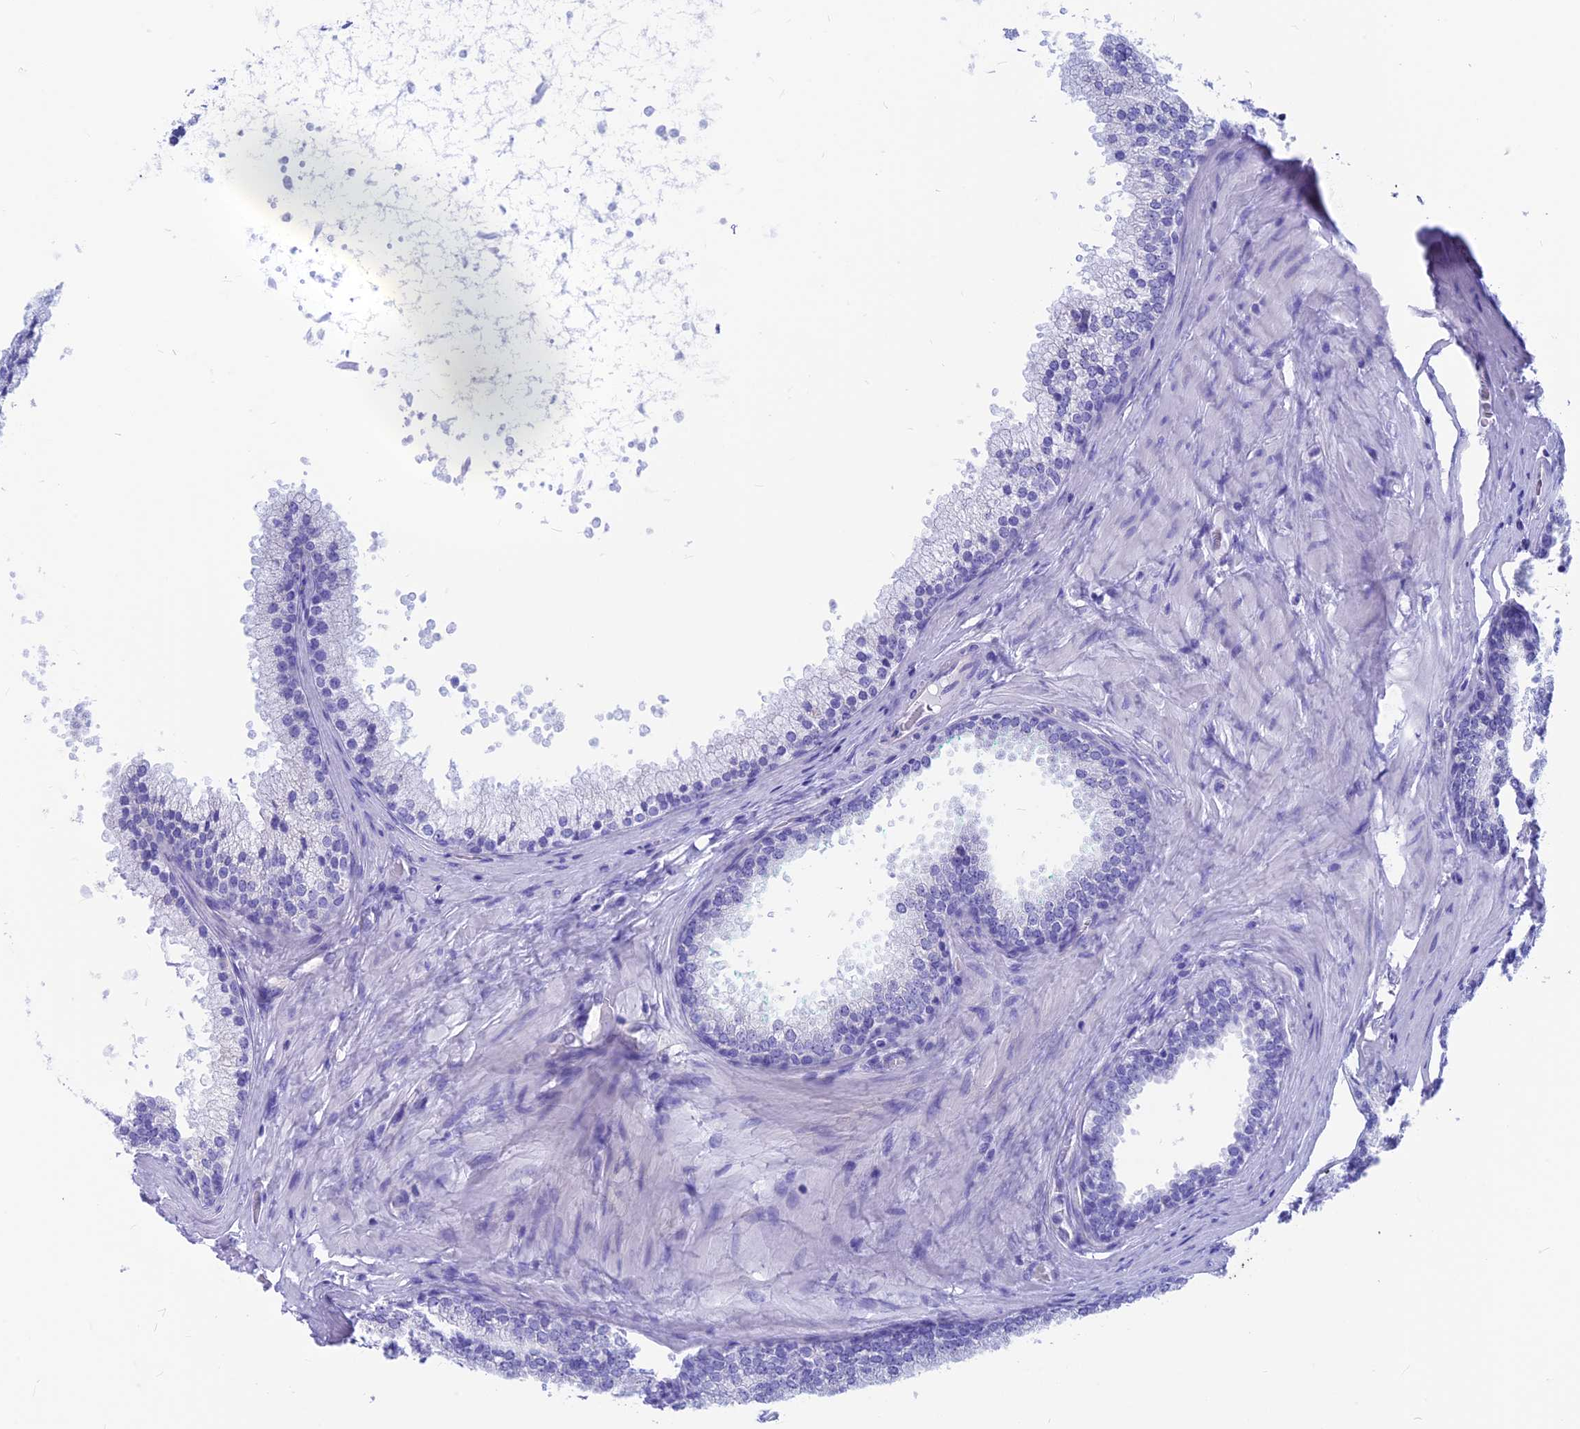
{"staining": {"intensity": "negative", "quantity": "none", "location": "none"}, "tissue": "prostate", "cell_type": "Glandular cells", "image_type": "normal", "snomed": [{"axis": "morphology", "description": "Normal tissue, NOS"}, {"axis": "topography", "description": "Prostate"}], "caption": "This is an immunohistochemistry image of unremarkable human prostate. There is no staining in glandular cells.", "gene": "GNGT2", "patient": {"sex": "male", "age": 60}}